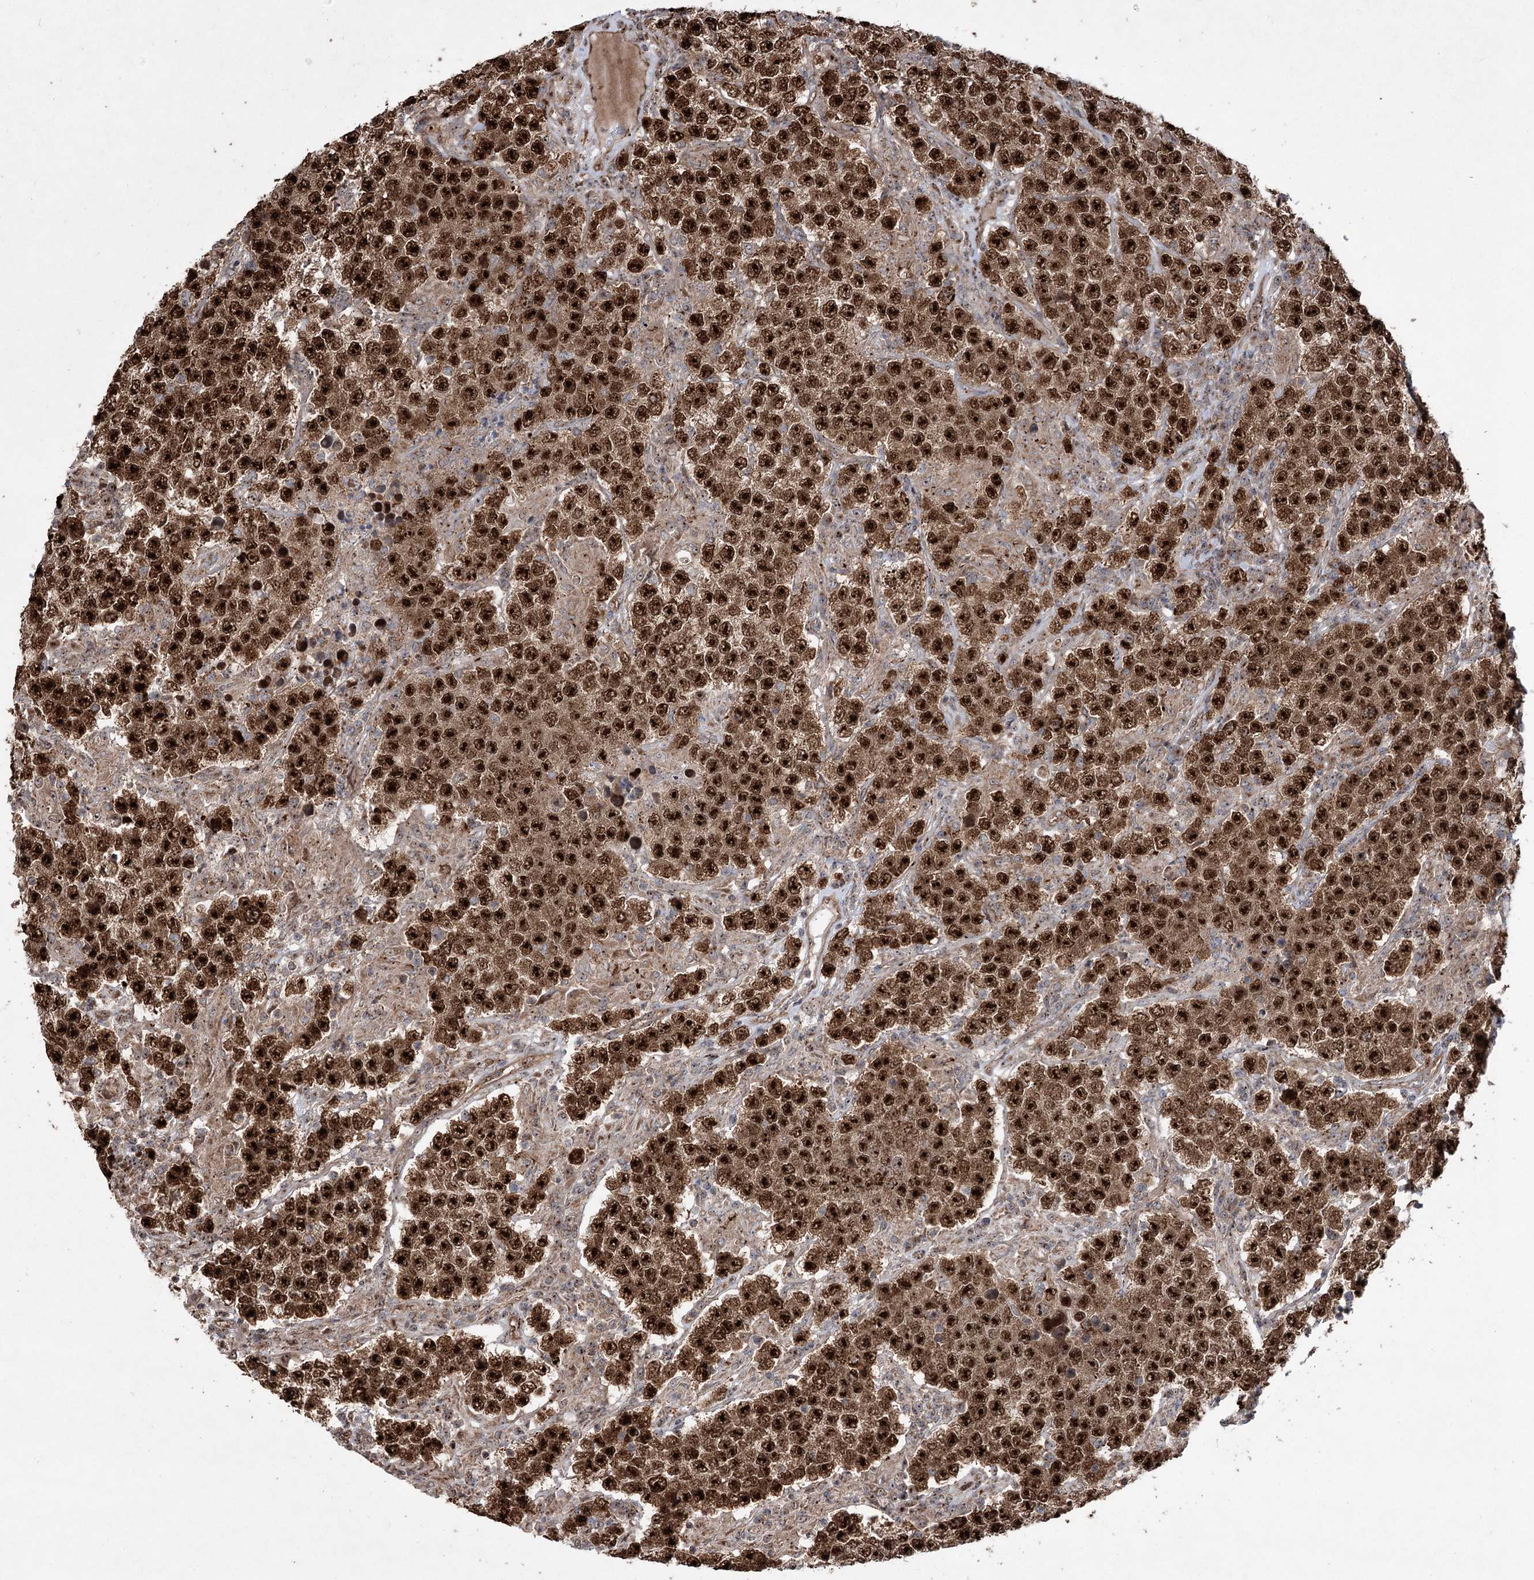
{"staining": {"intensity": "strong", "quantity": ">75%", "location": "nuclear"}, "tissue": "testis cancer", "cell_type": "Tumor cells", "image_type": "cancer", "snomed": [{"axis": "morphology", "description": "Normal tissue, NOS"}, {"axis": "morphology", "description": "Urothelial carcinoma, High grade"}, {"axis": "morphology", "description": "Seminoma, NOS"}, {"axis": "morphology", "description": "Carcinoma, Embryonal, NOS"}, {"axis": "topography", "description": "Urinary bladder"}, {"axis": "topography", "description": "Testis"}], "caption": "Testis seminoma stained with DAB IHC shows high levels of strong nuclear expression in approximately >75% of tumor cells.", "gene": "SERINC5", "patient": {"sex": "male", "age": 41}}